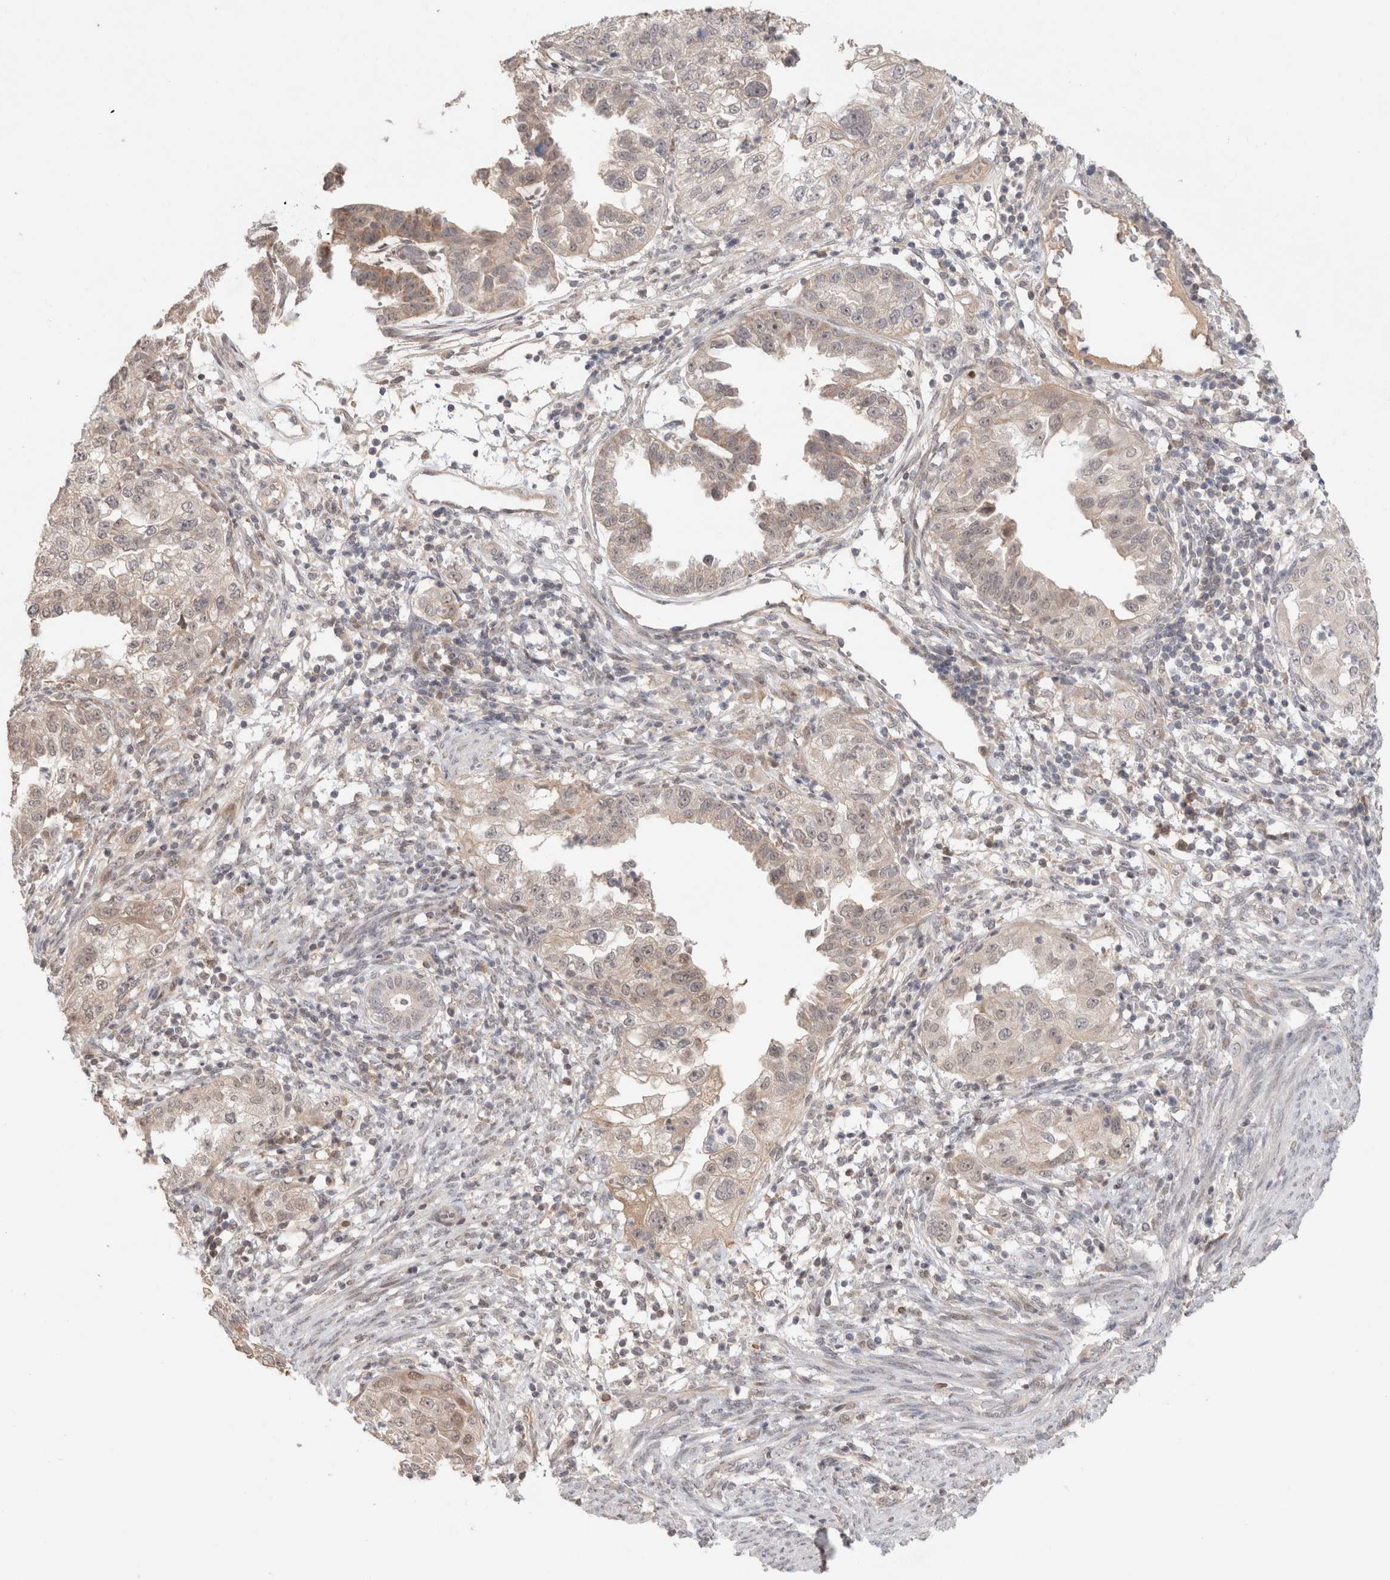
{"staining": {"intensity": "weak", "quantity": ">75%", "location": "cytoplasmic/membranous,nuclear"}, "tissue": "endometrial cancer", "cell_type": "Tumor cells", "image_type": "cancer", "snomed": [{"axis": "morphology", "description": "Adenocarcinoma, NOS"}, {"axis": "topography", "description": "Endometrium"}], "caption": "A low amount of weak cytoplasmic/membranous and nuclear positivity is seen in approximately >75% of tumor cells in endometrial cancer tissue. (IHC, brightfield microscopy, high magnification).", "gene": "SYDE2", "patient": {"sex": "female", "age": 85}}